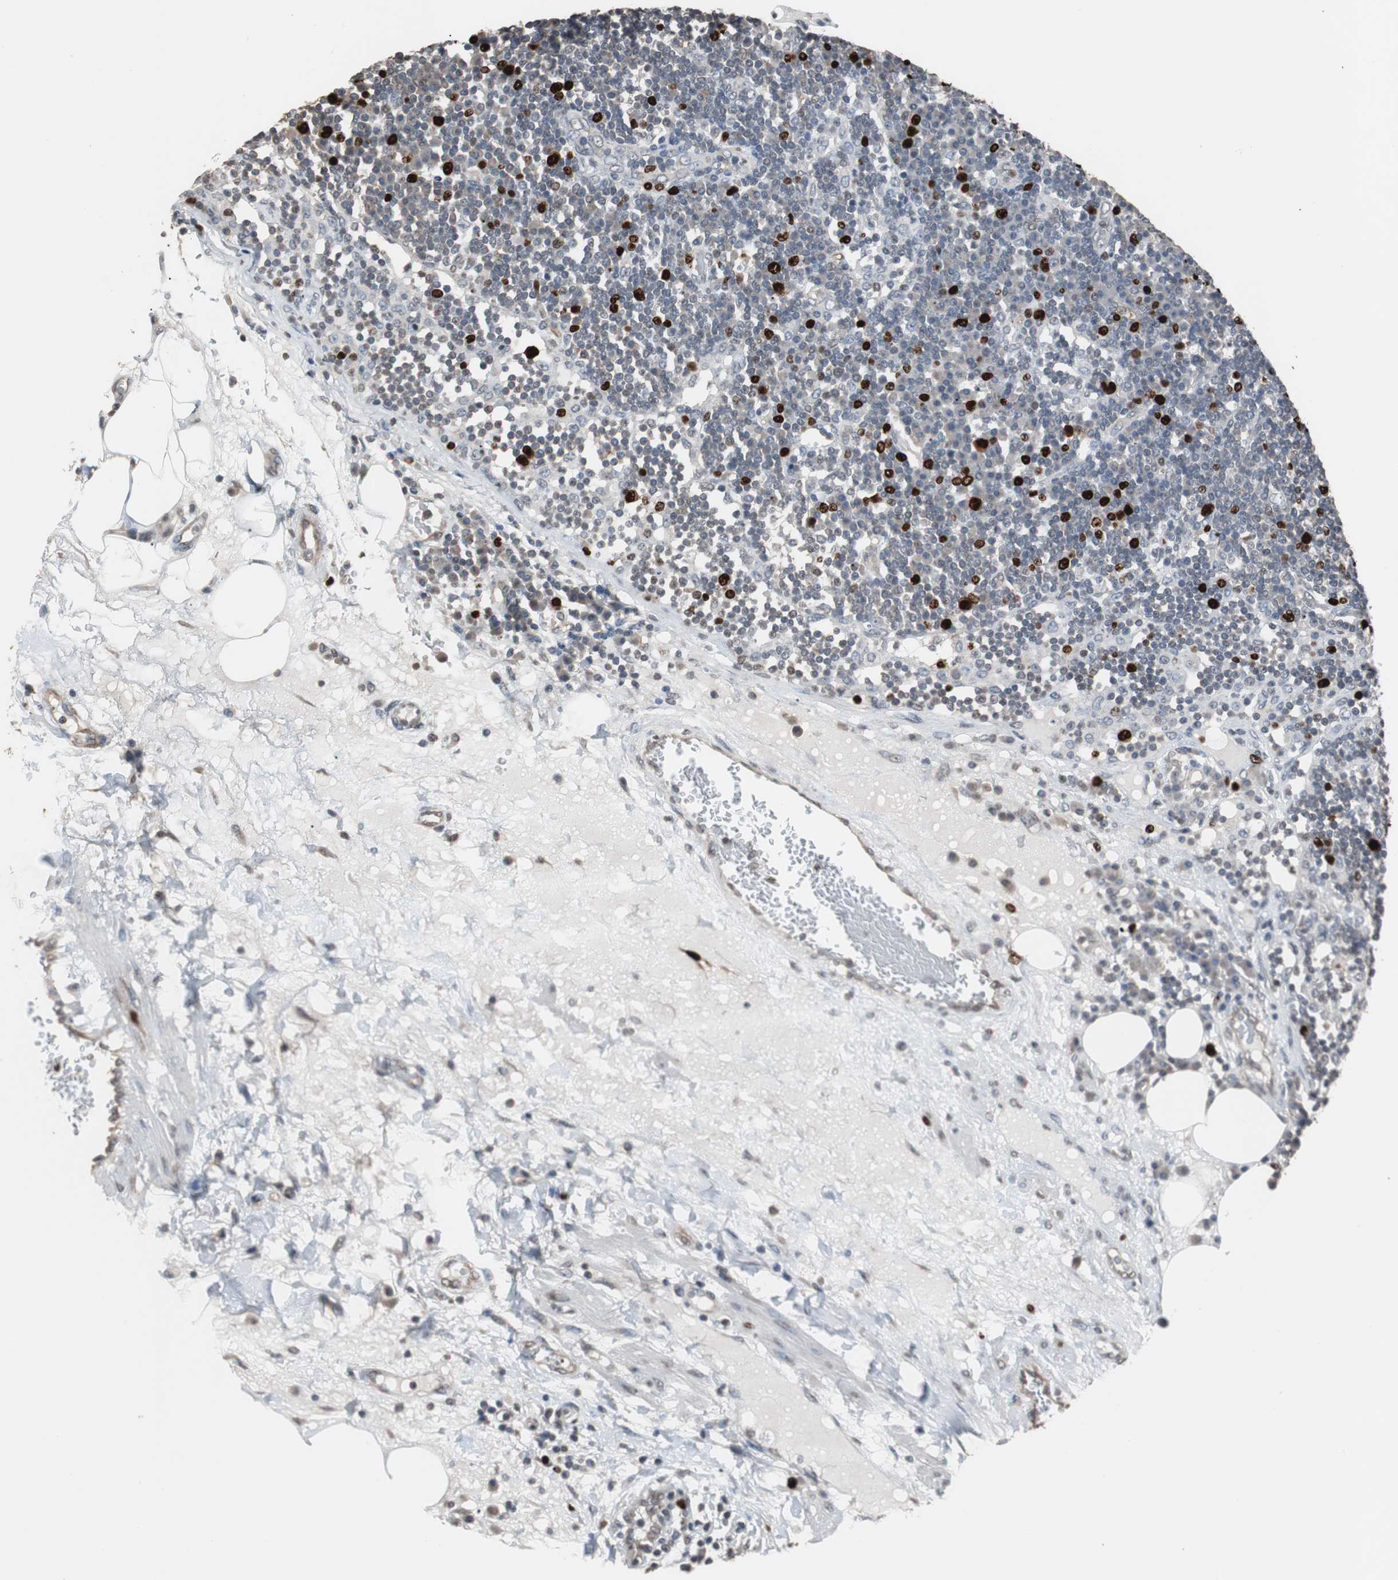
{"staining": {"intensity": "strong", "quantity": ">75%", "location": "nuclear"}, "tissue": "lymph node", "cell_type": "Germinal center cells", "image_type": "normal", "snomed": [{"axis": "morphology", "description": "Normal tissue, NOS"}, {"axis": "morphology", "description": "Squamous cell carcinoma, metastatic, NOS"}, {"axis": "topography", "description": "Lymph node"}], "caption": "Germinal center cells demonstrate high levels of strong nuclear staining in about >75% of cells in unremarkable lymph node. (DAB (3,3'-diaminobenzidine) IHC, brown staining for protein, blue staining for nuclei).", "gene": "TOP2A", "patient": {"sex": "female", "age": 53}}